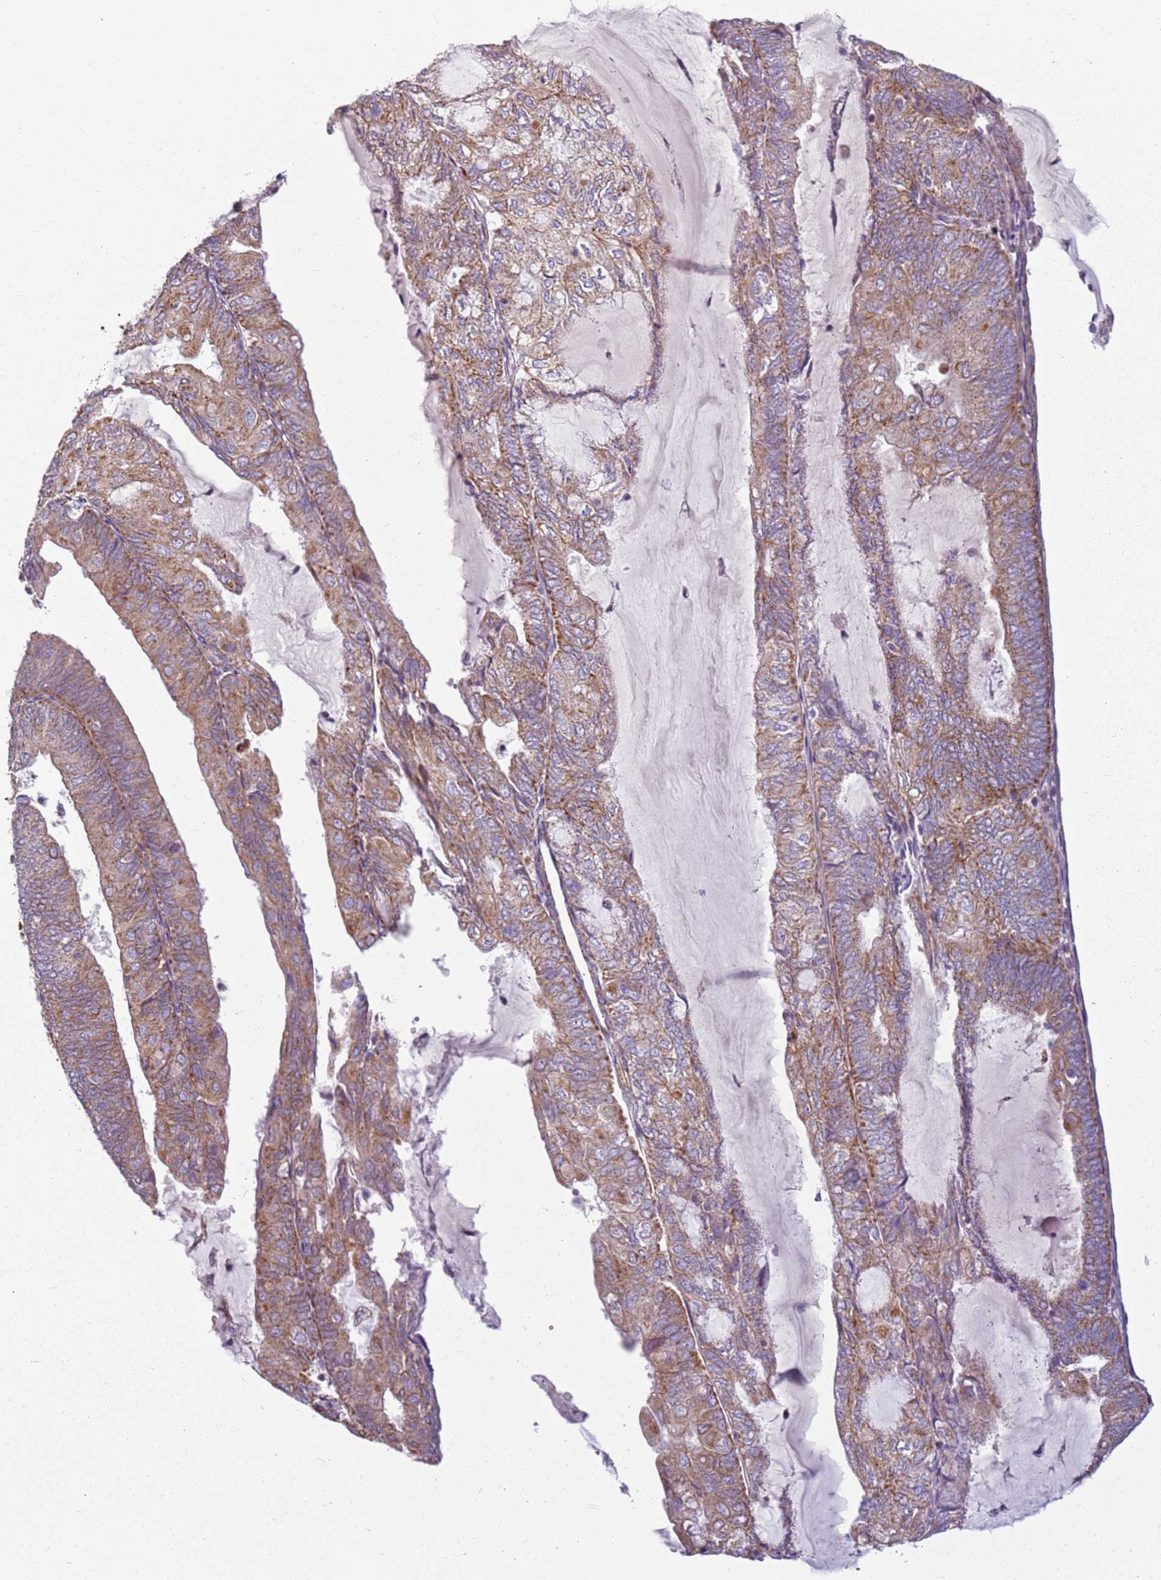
{"staining": {"intensity": "moderate", "quantity": ">75%", "location": "cytoplasmic/membranous"}, "tissue": "endometrial cancer", "cell_type": "Tumor cells", "image_type": "cancer", "snomed": [{"axis": "morphology", "description": "Adenocarcinoma, NOS"}, {"axis": "topography", "description": "Endometrium"}], "caption": "IHC (DAB (3,3'-diaminobenzidine)) staining of human endometrial cancer (adenocarcinoma) displays moderate cytoplasmic/membranous protein staining in about >75% of tumor cells. (DAB IHC, brown staining for protein, blue staining for nuclei).", "gene": "TMEM200C", "patient": {"sex": "female", "age": 81}}